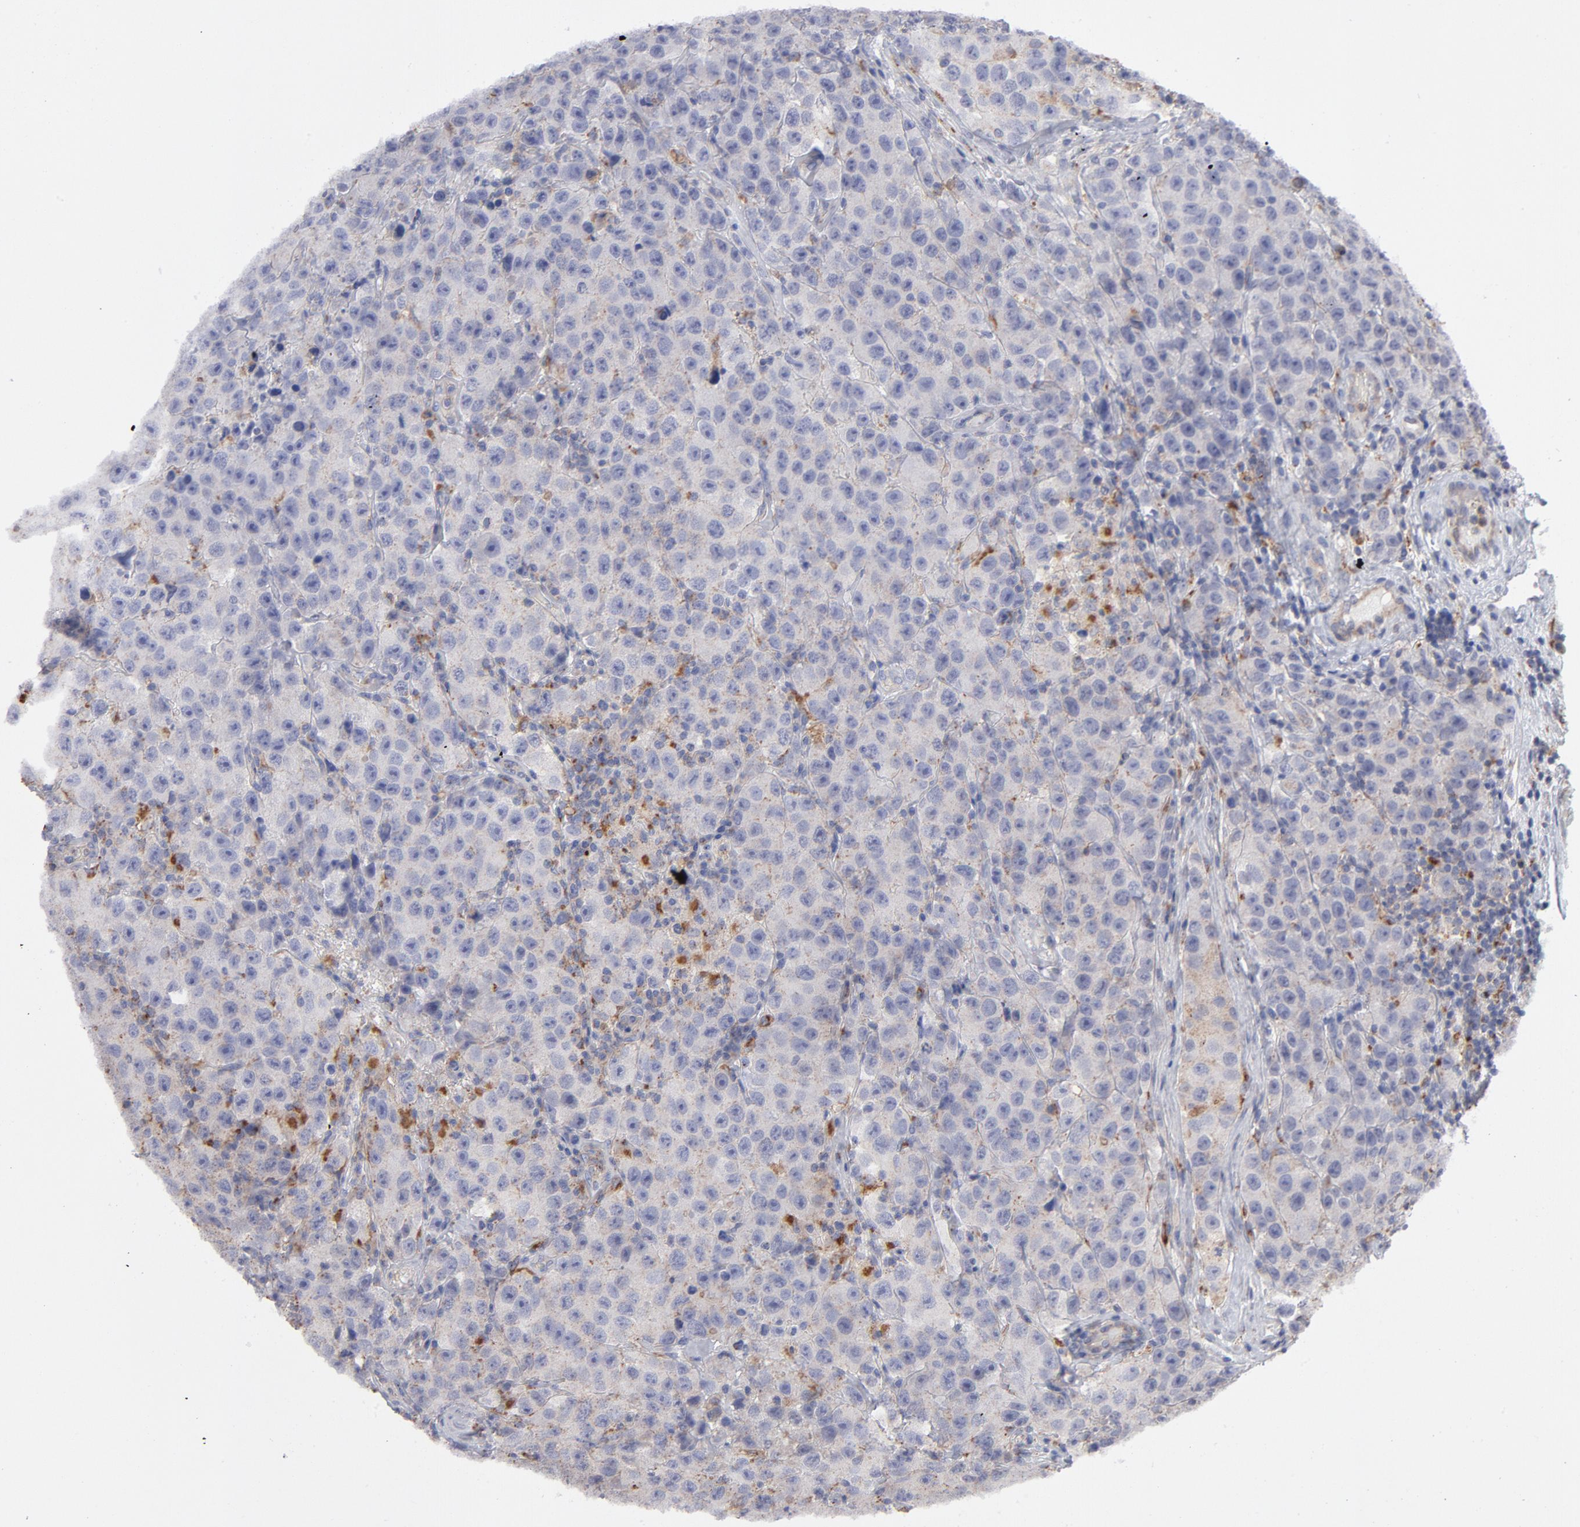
{"staining": {"intensity": "weak", "quantity": "25%-75%", "location": "cytoplasmic/membranous"}, "tissue": "testis cancer", "cell_type": "Tumor cells", "image_type": "cancer", "snomed": [{"axis": "morphology", "description": "Seminoma, NOS"}, {"axis": "topography", "description": "Testis"}], "caption": "A brown stain highlights weak cytoplasmic/membranous staining of a protein in human testis cancer tumor cells.", "gene": "RRAGB", "patient": {"sex": "male", "age": 52}}